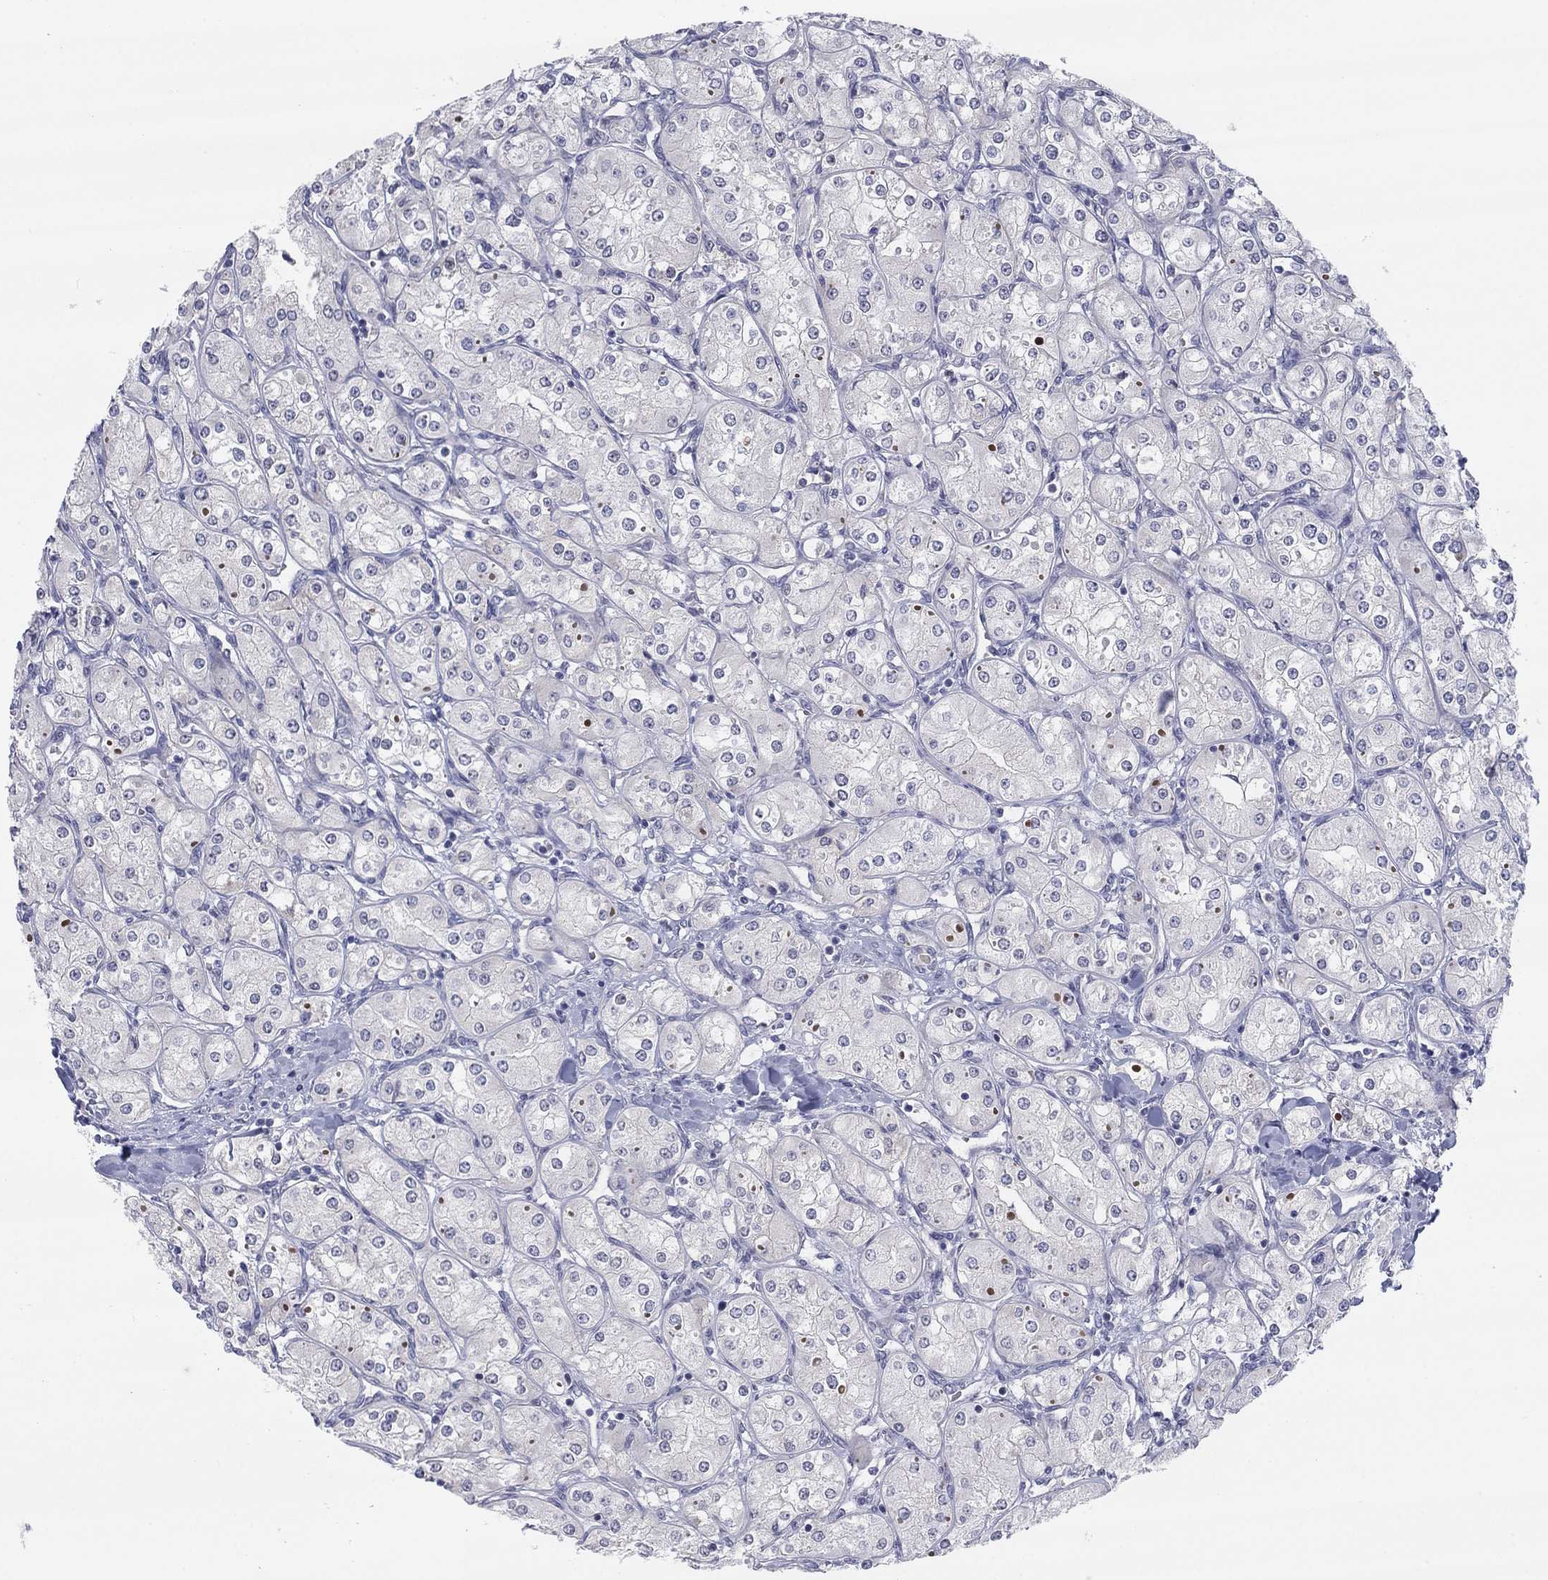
{"staining": {"intensity": "negative", "quantity": "none", "location": "none"}, "tissue": "renal cancer", "cell_type": "Tumor cells", "image_type": "cancer", "snomed": [{"axis": "morphology", "description": "Adenocarcinoma, NOS"}, {"axis": "topography", "description": "Kidney"}], "caption": "The IHC photomicrograph has no significant positivity in tumor cells of renal adenocarcinoma tissue.", "gene": "AMN1", "patient": {"sex": "male", "age": 77}}